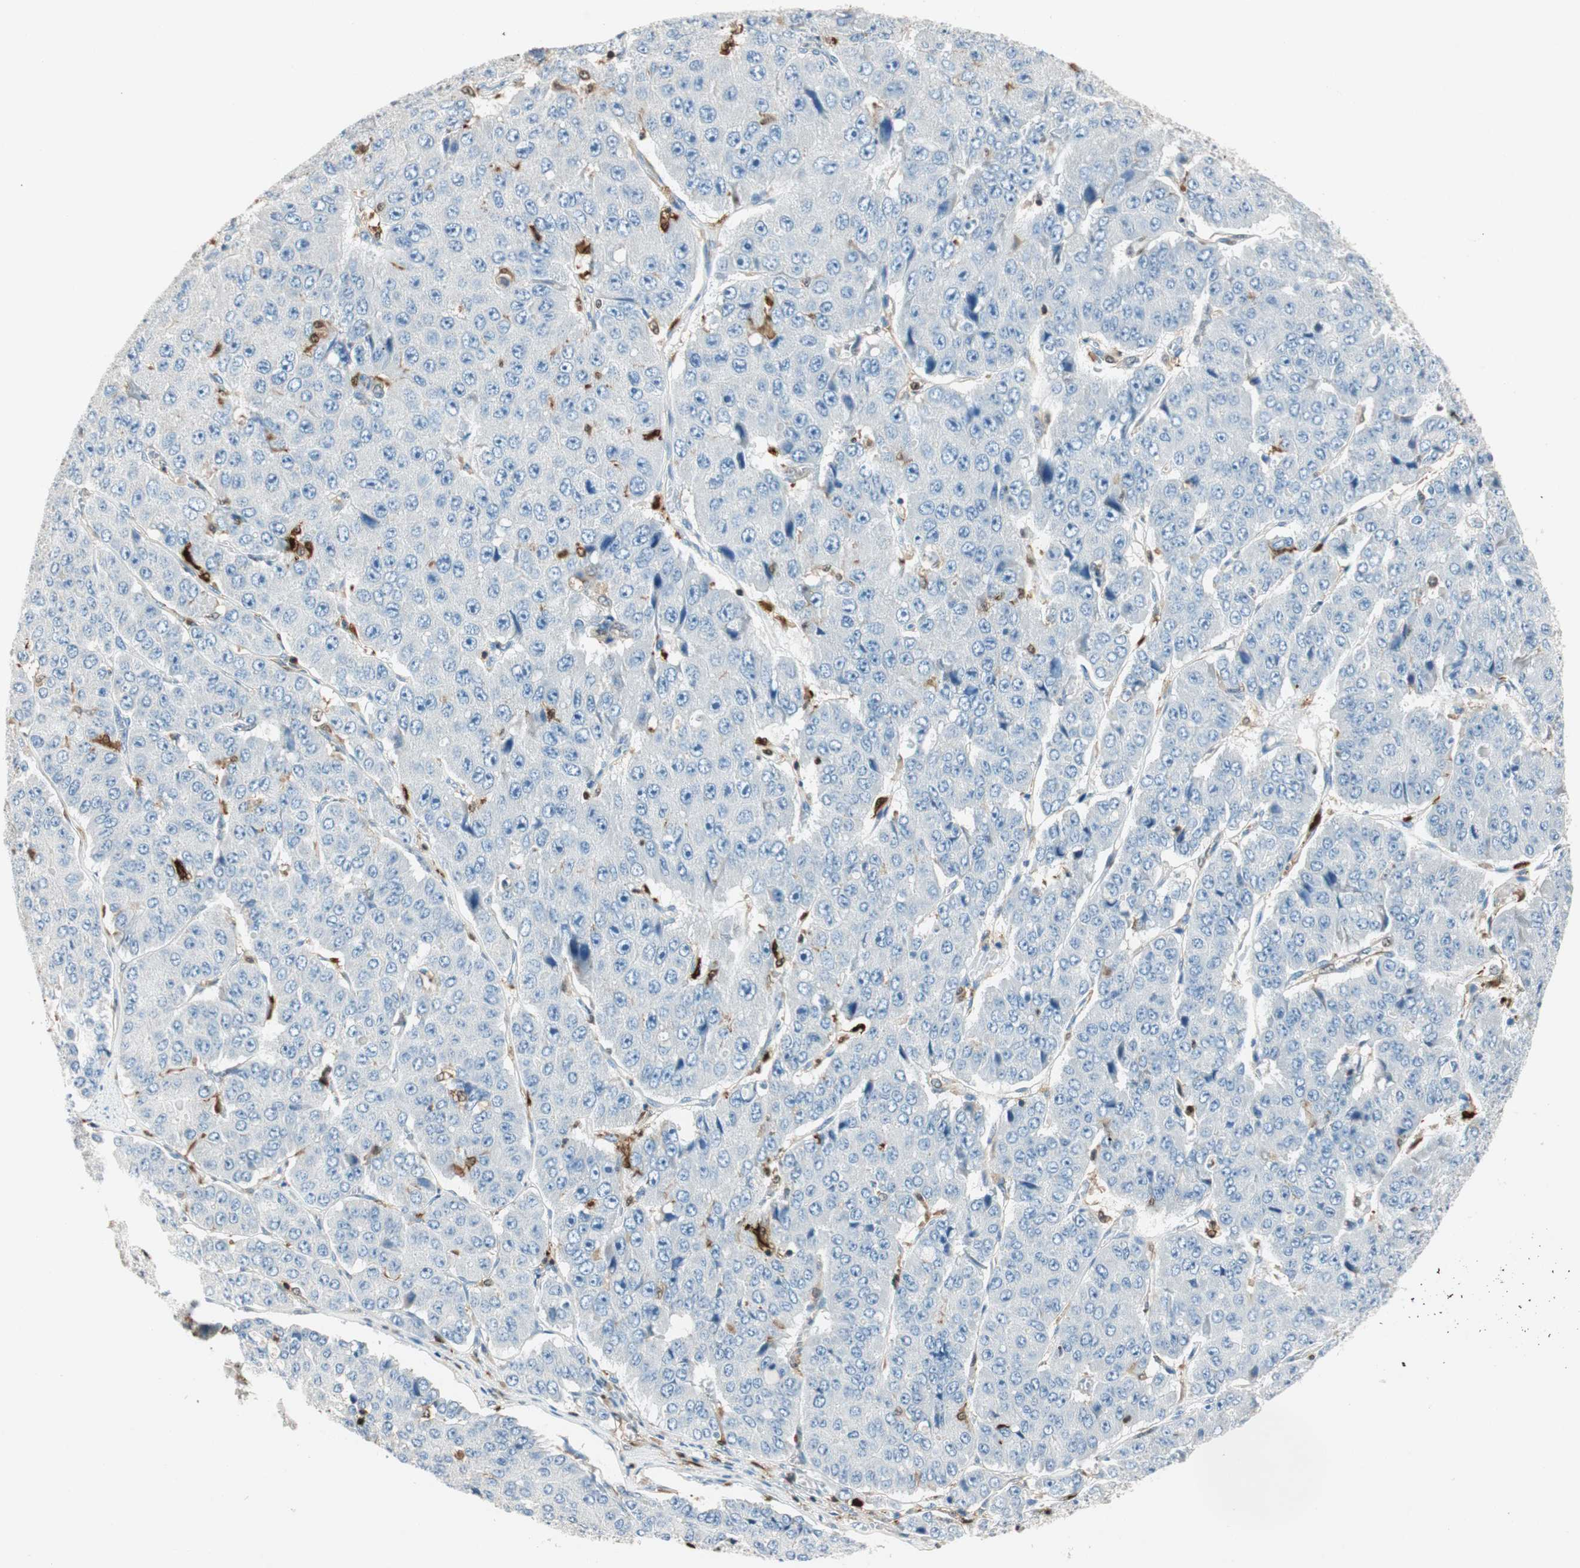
{"staining": {"intensity": "negative", "quantity": "none", "location": "none"}, "tissue": "pancreatic cancer", "cell_type": "Tumor cells", "image_type": "cancer", "snomed": [{"axis": "morphology", "description": "Adenocarcinoma, NOS"}, {"axis": "topography", "description": "Pancreas"}], "caption": "Immunohistochemical staining of human adenocarcinoma (pancreatic) exhibits no significant staining in tumor cells.", "gene": "COTL1", "patient": {"sex": "male", "age": 50}}